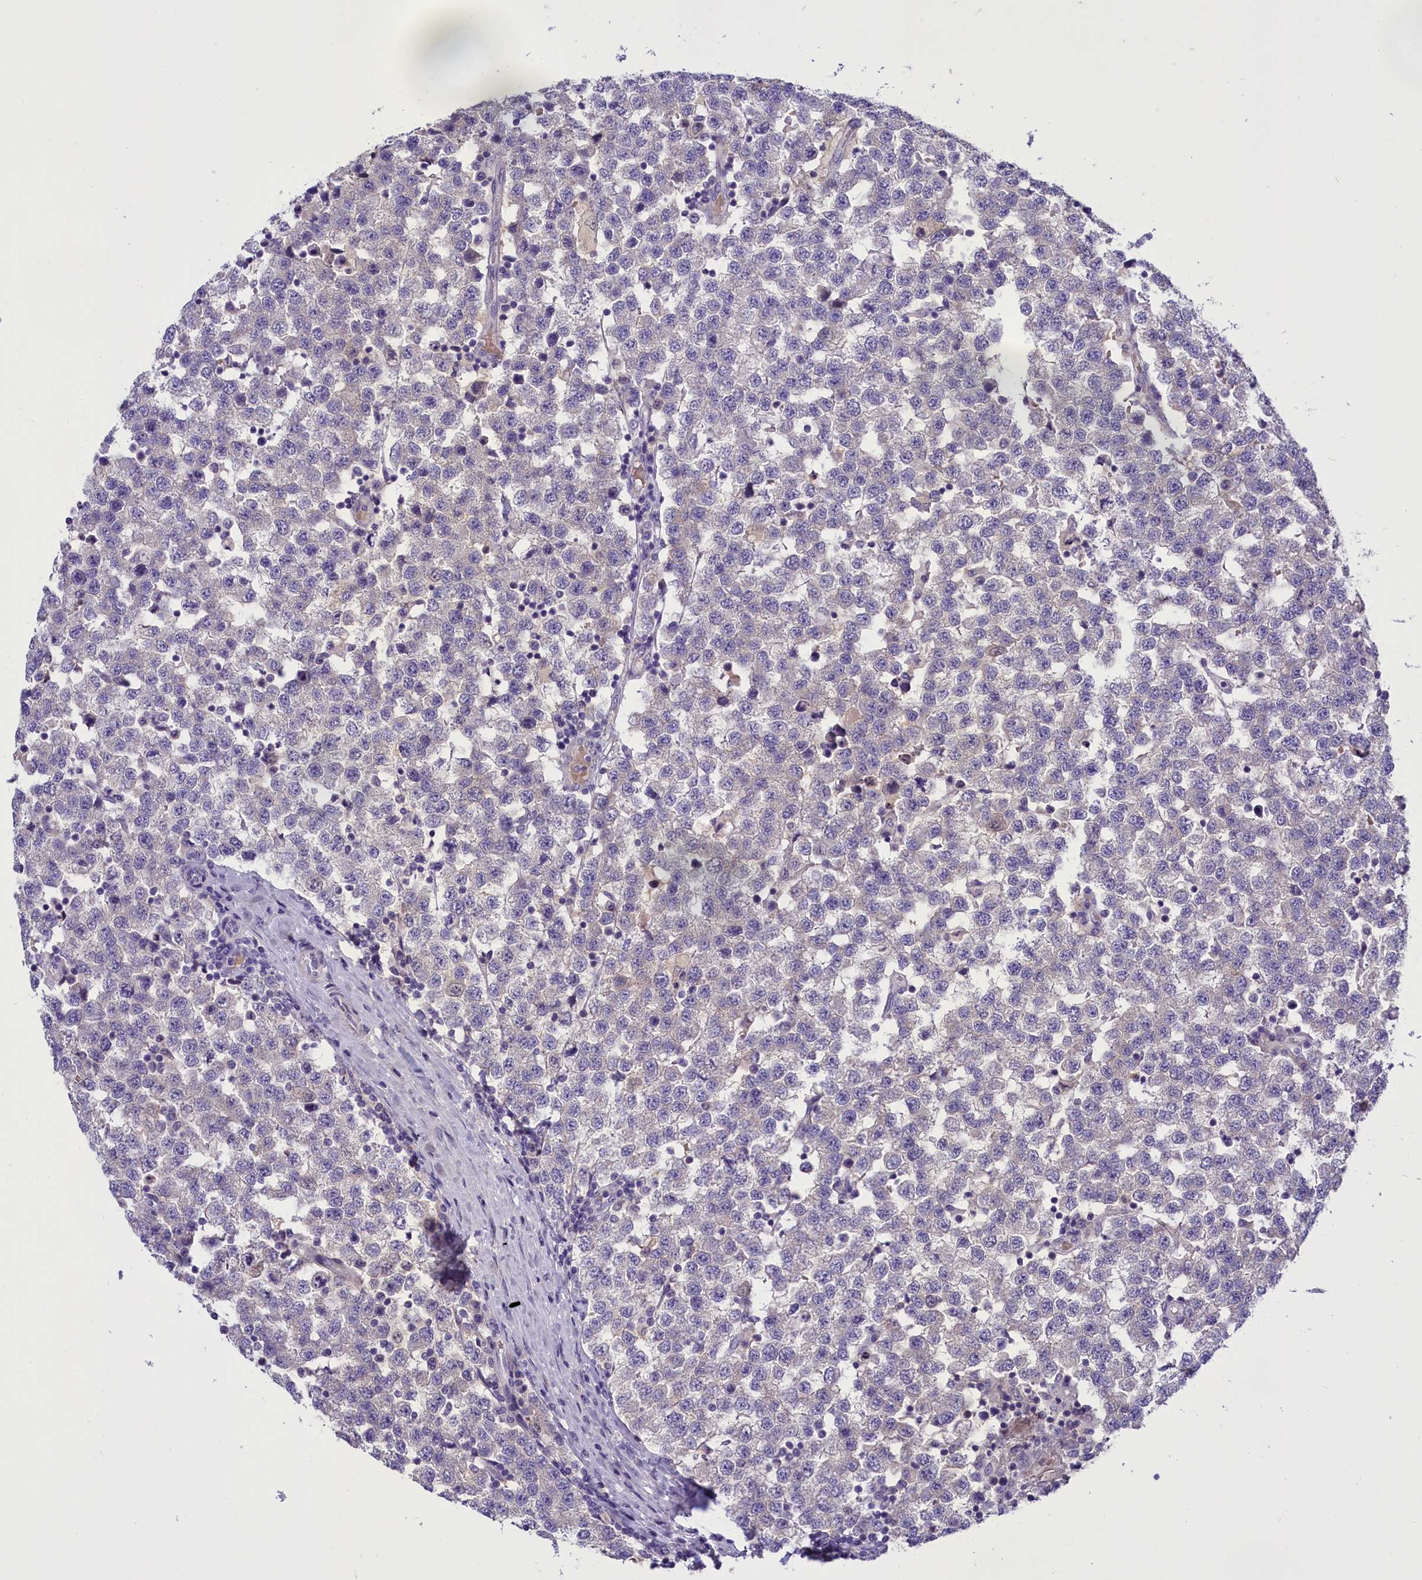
{"staining": {"intensity": "negative", "quantity": "none", "location": "none"}, "tissue": "testis cancer", "cell_type": "Tumor cells", "image_type": "cancer", "snomed": [{"axis": "morphology", "description": "Seminoma, NOS"}, {"axis": "topography", "description": "Testis"}], "caption": "Tumor cells show no significant protein expression in testis cancer (seminoma). Nuclei are stained in blue.", "gene": "ENPP6", "patient": {"sex": "male", "age": 34}}